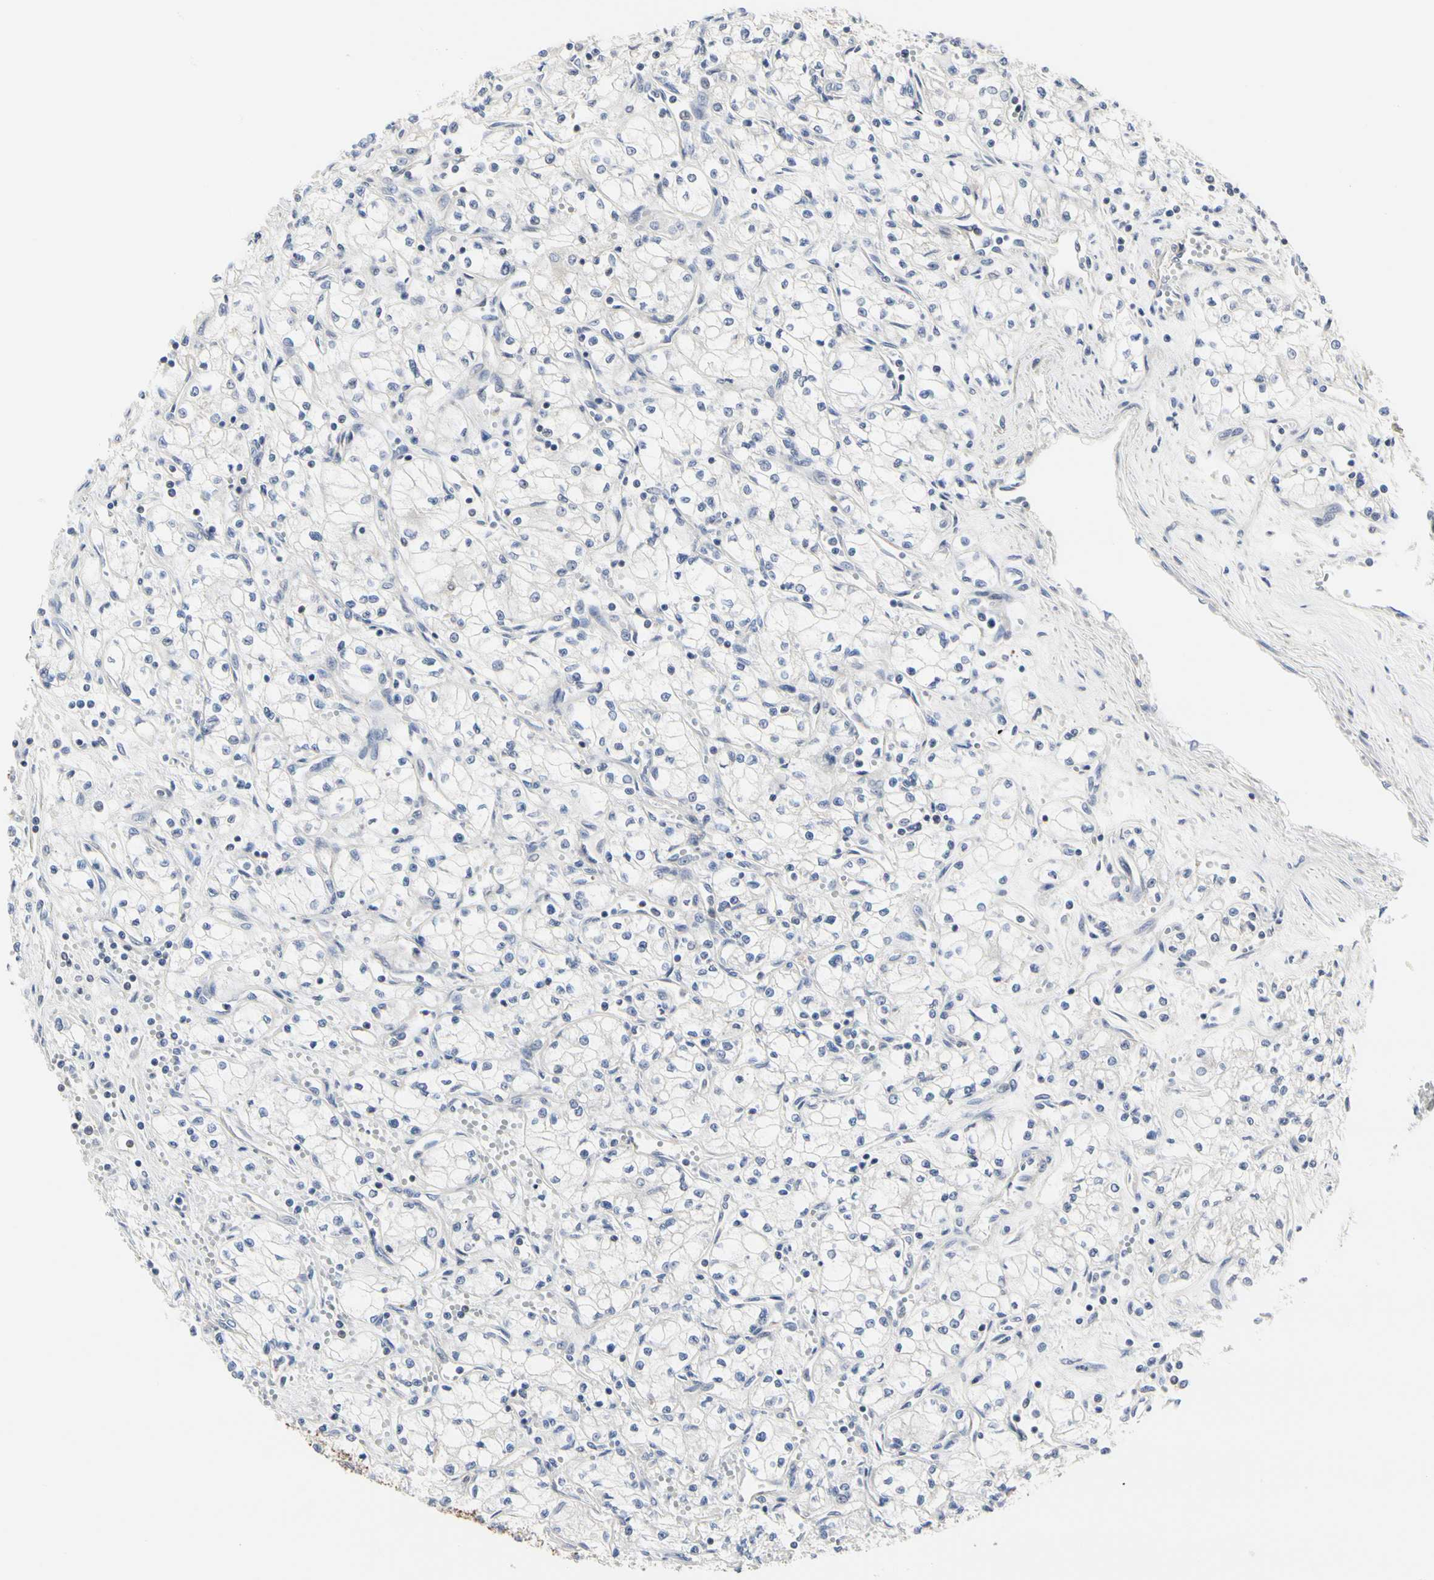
{"staining": {"intensity": "negative", "quantity": "none", "location": "none"}, "tissue": "renal cancer", "cell_type": "Tumor cells", "image_type": "cancer", "snomed": [{"axis": "morphology", "description": "Normal tissue, NOS"}, {"axis": "morphology", "description": "Adenocarcinoma, NOS"}, {"axis": "topography", "description": "Kidney"}], "caption": "A high-resolution micrograph shows IHC staining of adenocarcinoma (renal), which exhibits no significant positivity in tumor cells.", "gene": "SHANK2", "patient": {"sex": "male", "age": 59}}